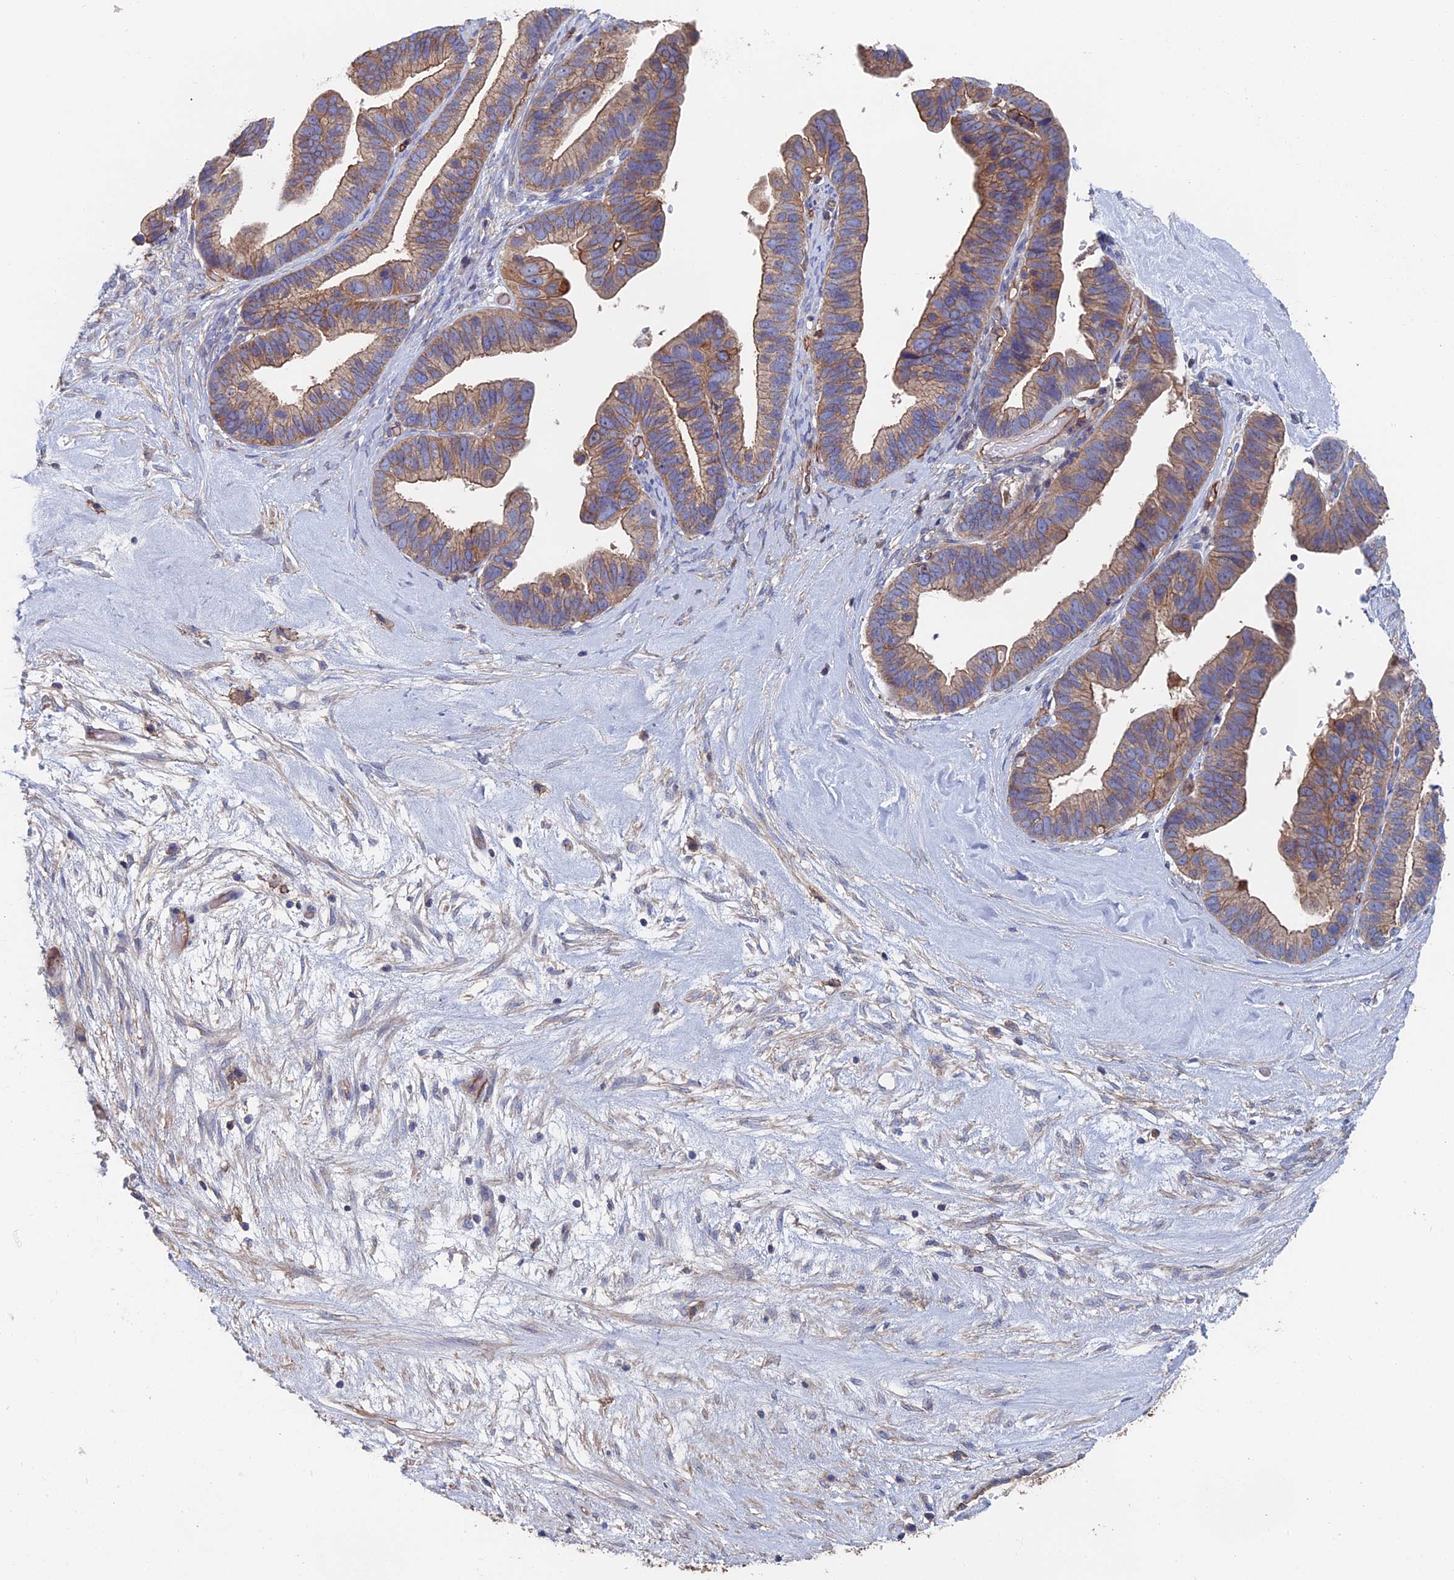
{"staining": {"intensity": "moderate", "quantity": ">75%", "location": "cytoplasmic/membranous"}, "tissue": "ovarian cancer", "cell_type": "Tumor cells", "image_type": "cancer", "snomed": [{"axis": "morphology", "description": "Cystadenocarcinoma, serous, NOS"}, {"axis": "topography", "description": "Ovary"}], "caption": "There is medium levels of moderate cytoplasmic/membranous positivity in tumor cells of serous cystadenocarcinoma (ovarian), as demonstrated by immunohistochemical staining (brown color).", "gene": "SNX11", "patient": {"sex": "female", "age": 56}}